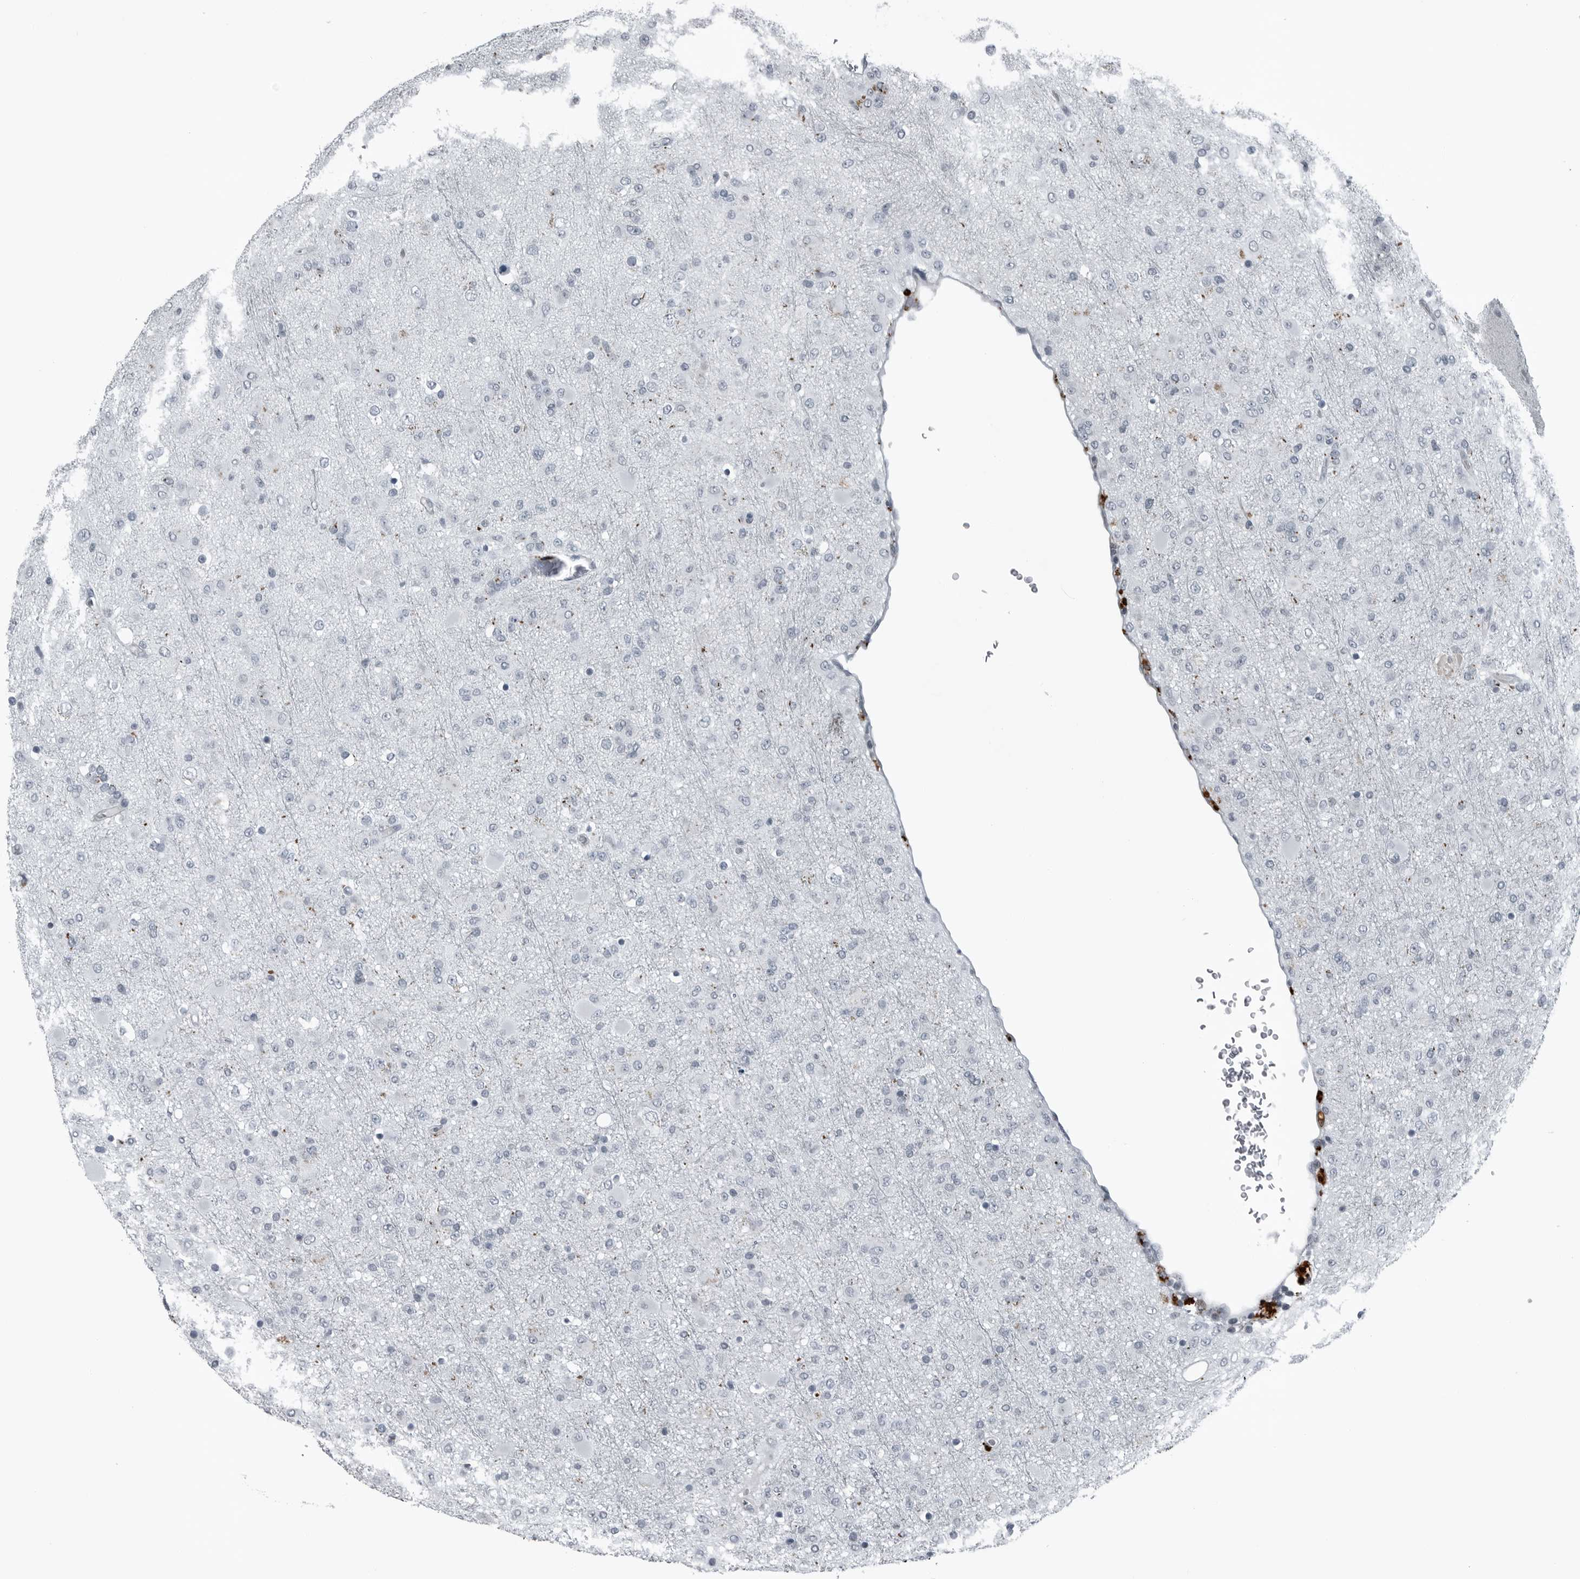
{"staining": {"intensity": "negative", "quantity": "none", "location": "none"}, "tissue": "glioma", "cell_type": "Tumor cells", "image_type": "cancer", "snomed": [{"axis": "morphology", "description": "Glioma, malignant, Low grade"}, {"axis": "topography", "description": "Brain"}], "caption": "Immunohistochemistry photomicrograph of glioma stained for a protein (brown), which displays no positivity in tumor cells.", "gene": "GAK", "patient": {"sex": "male", "age": 65}}